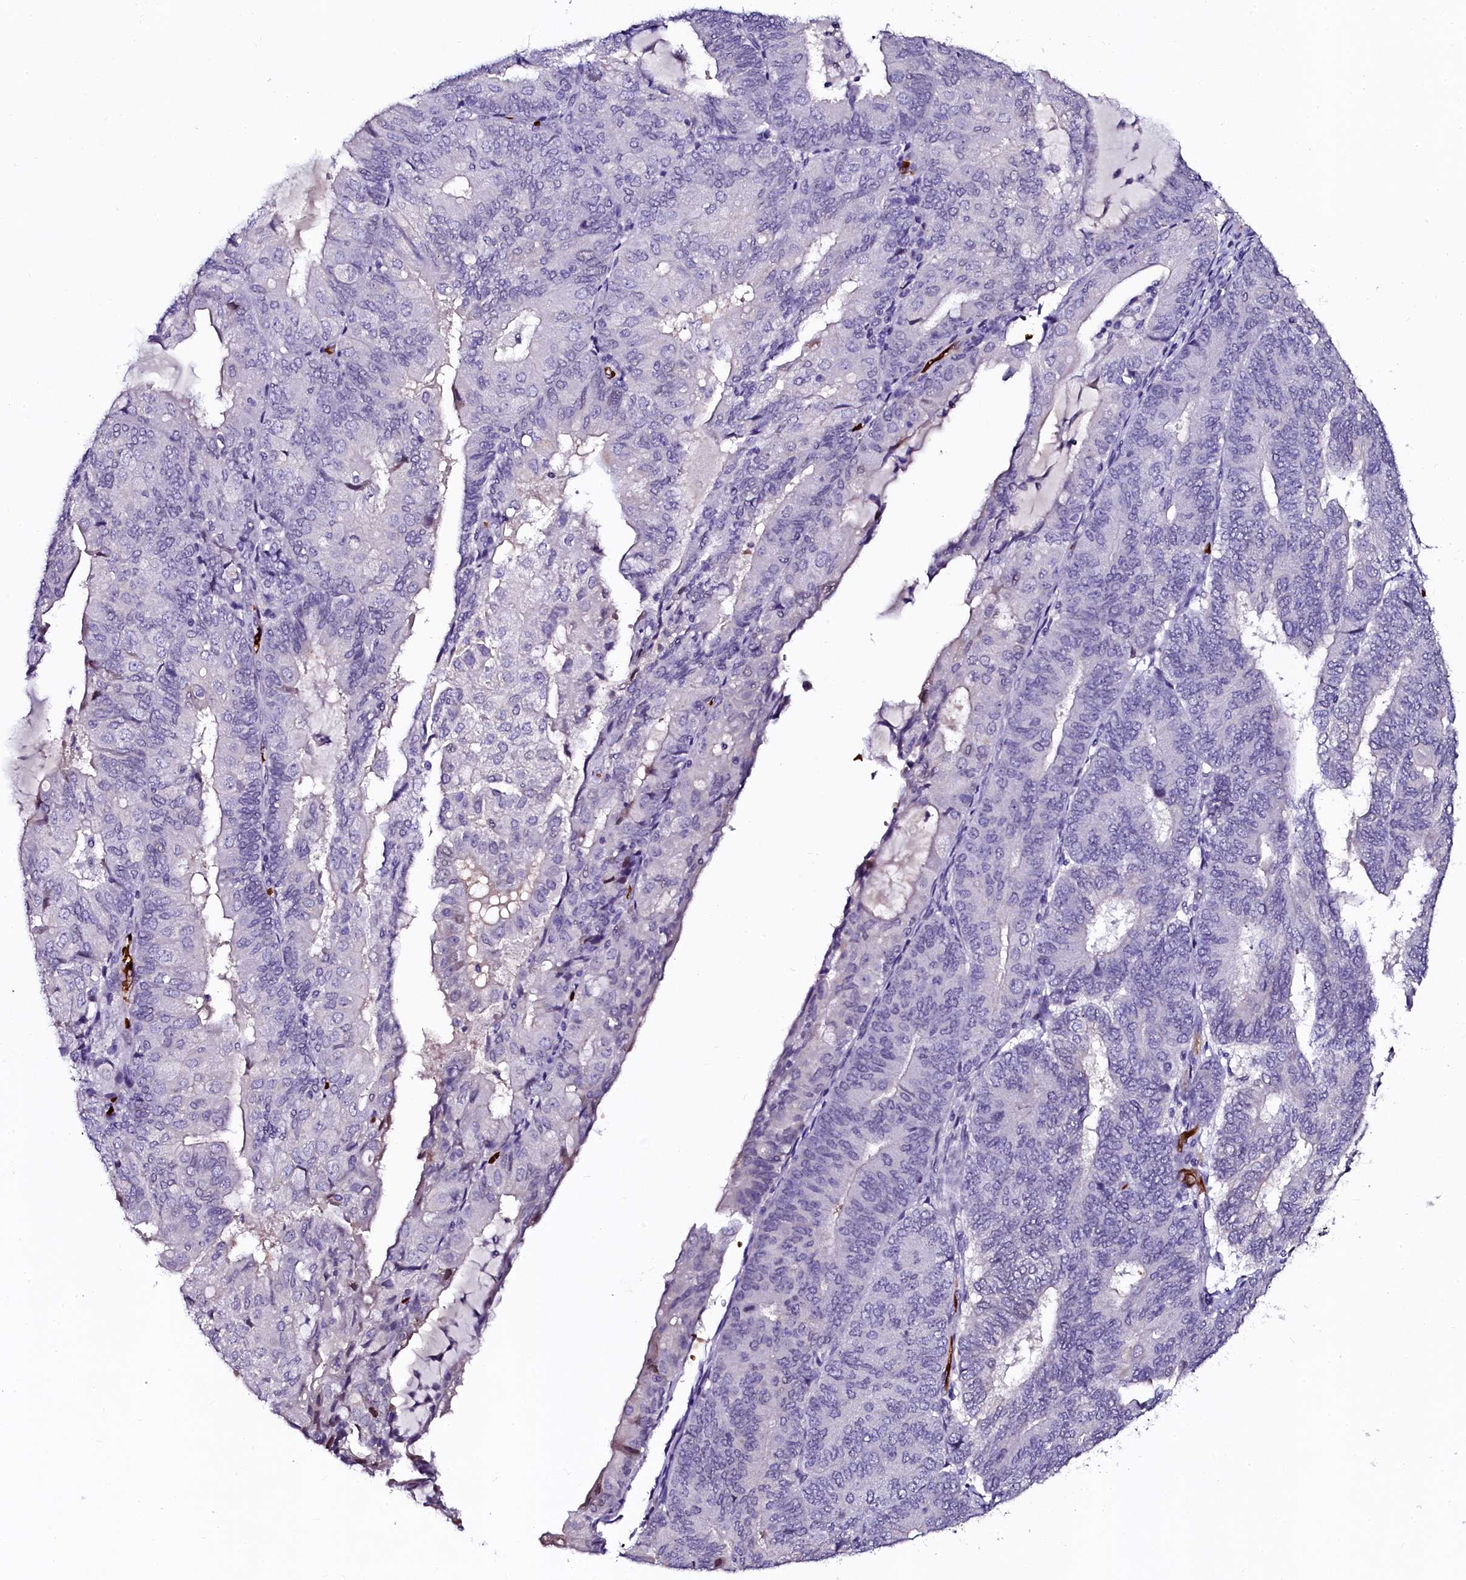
{"staining": {"intensity": "negative", "quantity": "none", "location": "none"}, "tissue": "endometrial cancer", "cell_type": "Tumor cells", "image_type": "cancer", "snomed": [{"axis": "morphology", "description": "Adenocarcinoma, NOS"}, {"axis": "topography", "description": "Endometrium"}], "caption": "This is a micrograph of IHC staining of endometrial cancer, which shows no positivity in tumor cells.", "gene": "CTDSPL2", "patient": {"sex": "female", "age": 81}}